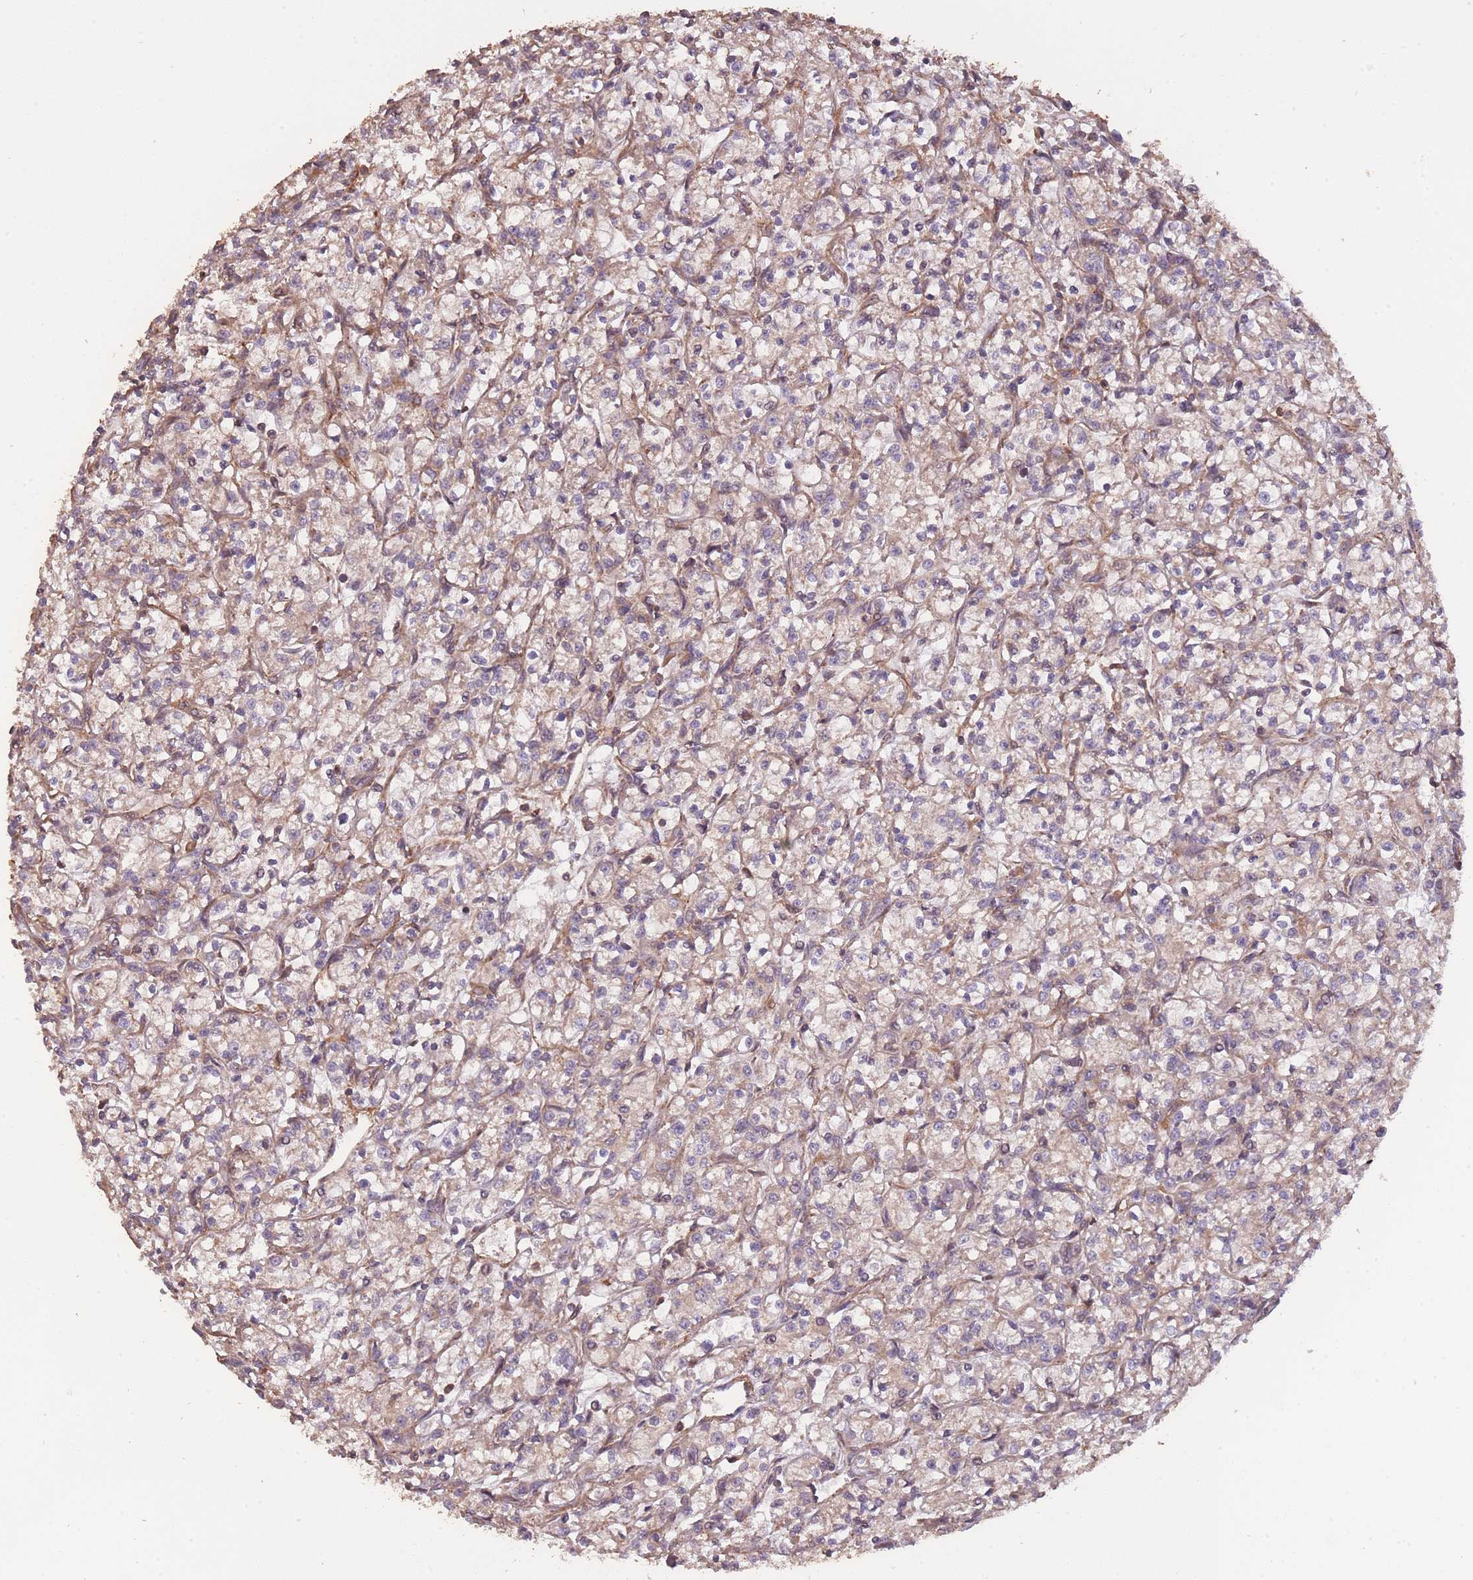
{"staining": {"intensity": "weak", "quantity": "<25%", "location": "cytoplasmic/membranous"}, "tissue": "renal cancer", "cell_type": "Tumor cells", "image_type": "cancer", "snomed": [{"axis": "morphology", "description": "Adenocarcinoma, NOS"}, {"axis": "topography", "description": "Kidney"}], "caption": "Tumor cells show no significant protein positivity in renal cancer (adenocarcinoma).", "gene": "ARMH3", "patient": {"sex": "female", "age": 59}}